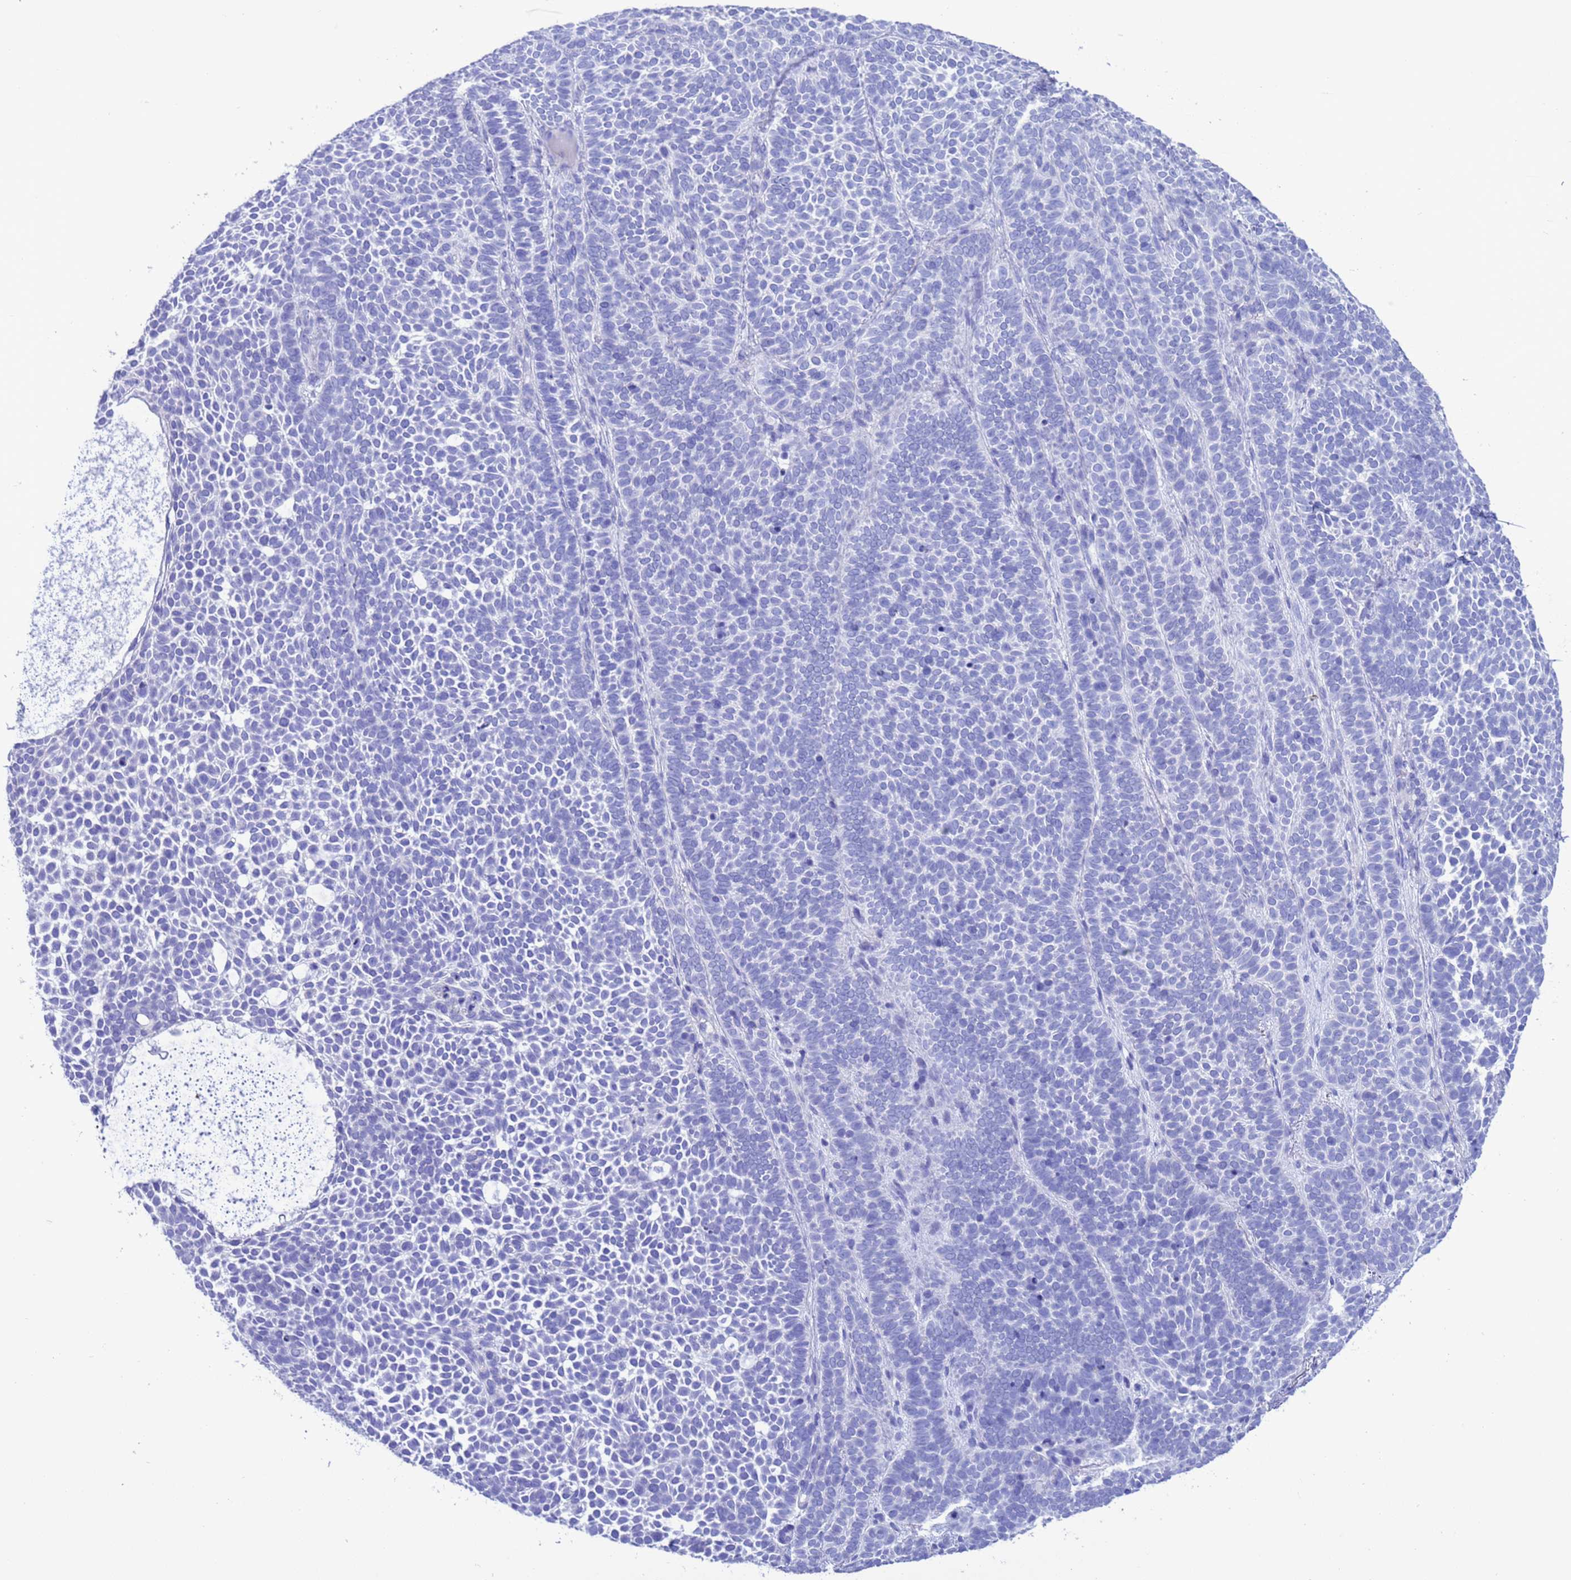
{"staining": {"intensity": "negative", "quantity": "none", "location": "none"}, "tissue": "skin cancer", "cell_type": "Tumor cells", "image_type": "cancer", "snomed": [{"axis": "morphology", "description": "Basal cell carcinoma"}, {"axis": "topography", "description": "Skin"}], "caption": "Tumor cells show no significant expression in skin basal cell carcinoma. (Stains: DAB immunohistochemistry (IHC) with hematoxylin counter stain, Microscopy: brightfield microscopy at high magnification).", "gene": "GSTM1", "patient": {"sex": "female", "age": 77}}